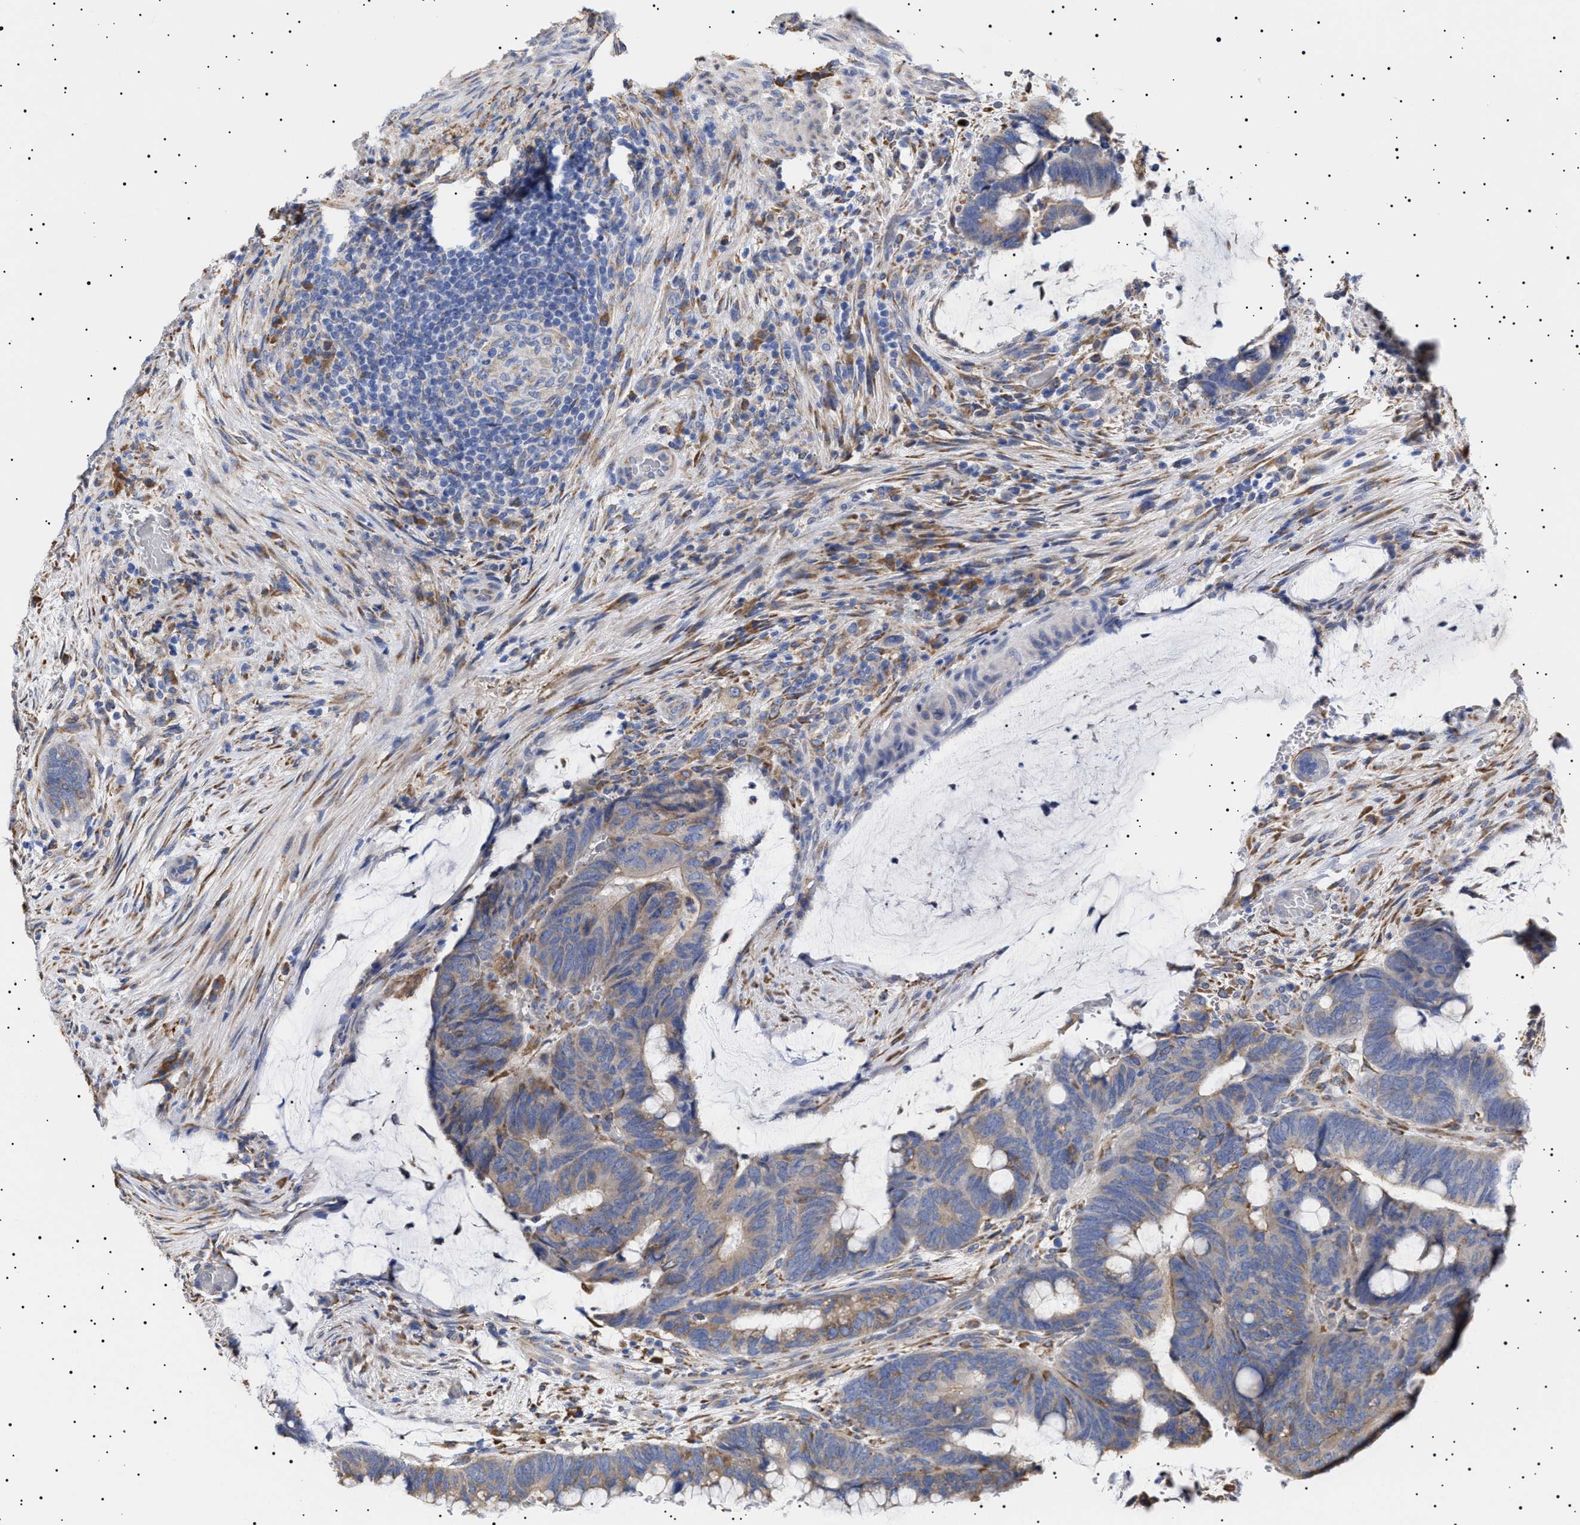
{"staining": {"intensity": "weak", "quantity": ">75%", "location": "cytoplasmic/membranous"}, "tissue": "colorectal cancer", "cell_type": "Tumor cells", "image_type": "cancer", "snomed": [{"axis": "morphology", "description": "Normal tissue, NOS"}, {"axis": "morphology", "description": "Adenocarcinoma, NOS"}, {"axis": "topography", "description": "Rectum"}, {"axis": "topography", "description": "Peripheral nerve tissue"}], "caption": "Immunohistochemistry (IHC) histopathology image of human colorectal cancer (adenocarcinoma) stained for a protein (brown), which demonstrates low levels of weak cytoplasmic/membranous expression in approximately >75% of tumor cells.", "gene": "ERCC6L2", "patient": {"sex": "male", "age": 92}}